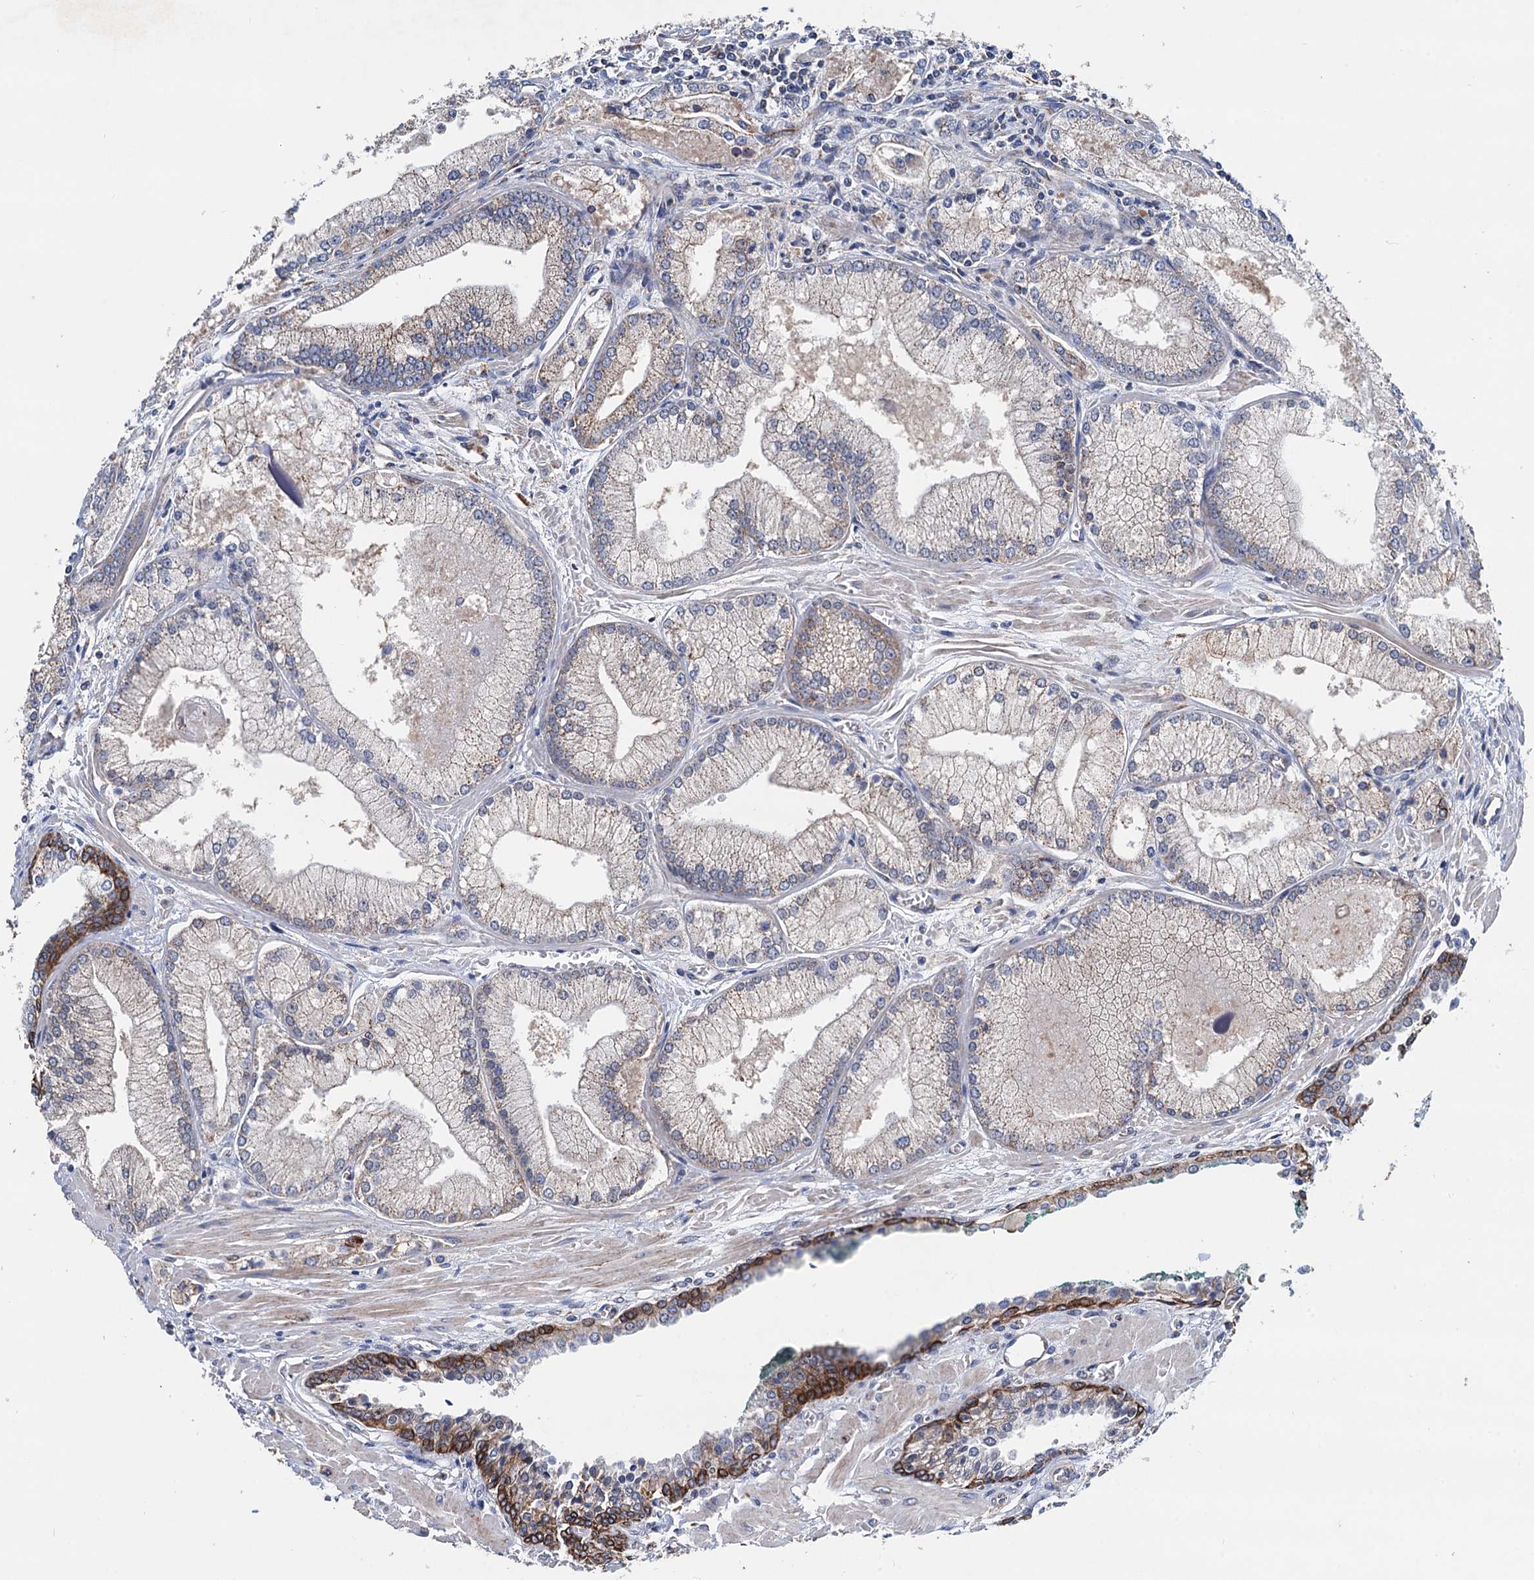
{"staining": {"intensity": "weak", "quantity": "<25%", "location": "cytoplasmic/membranous"}, "tissue": "prostate cancer", "cell_type": "Tumor cells", "image_type": "cancer", "snomed": [{"axis": "morphology", "description": "Adenocarcinoma, Low grade"}, {"axis": "topography", "description": "Prostate"}], "caption": "Image shows no protein staining in tumor cells of low-grade adenocarcinoma (prostate) tissue. (Brightfield microscopy of DAB (3,3'-diaminobenzidine) IHC at high magnification).", "gene": "DGLUCY", "patient": {"sex": "male", "age": 67}}